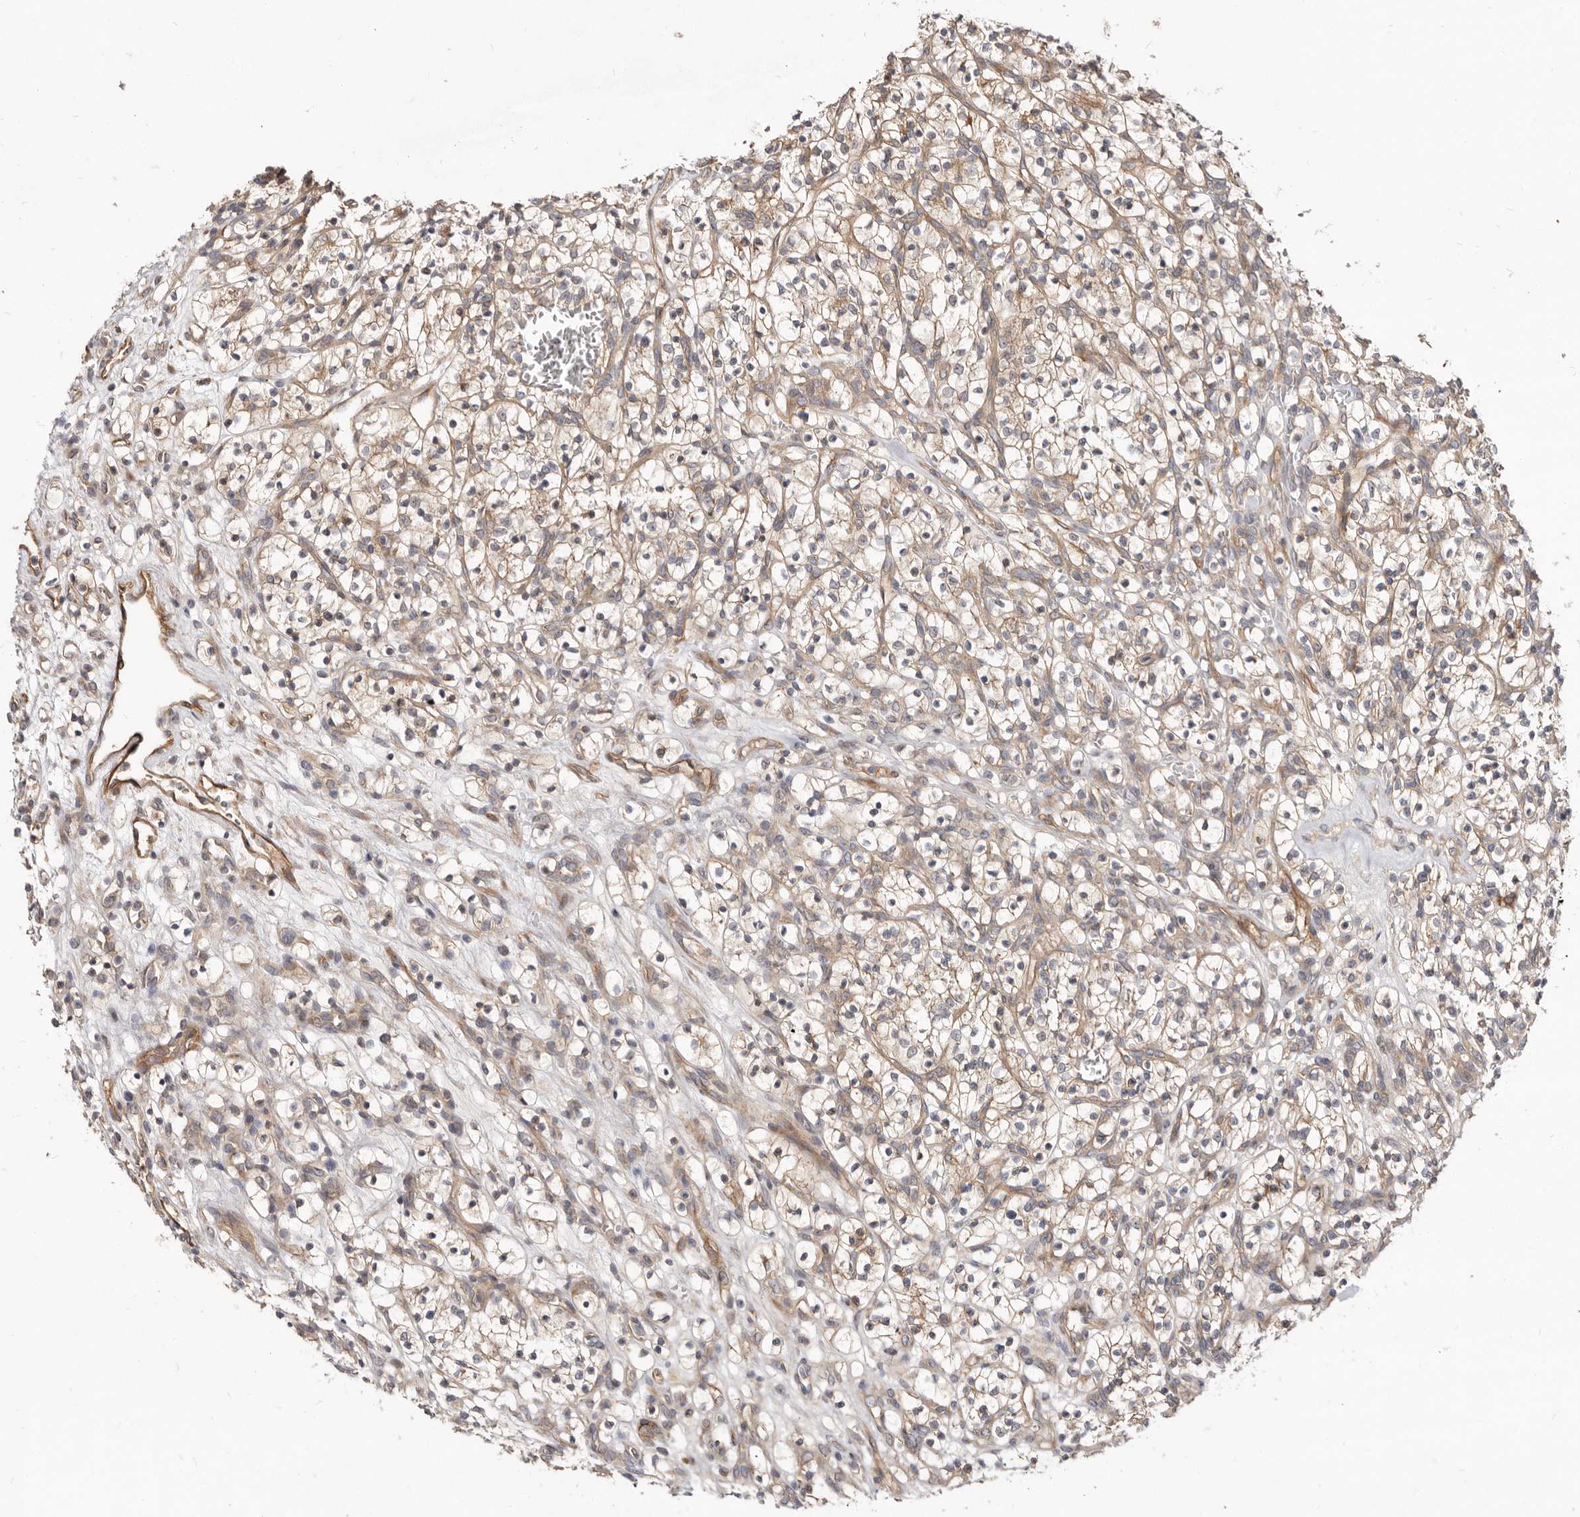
{"staining": {"intensity": "weak", "quantity": ">75%", "location": "cytoplasmic/membranous"}, "tissue": "renal cancer", "cell_type": "Tumor cells", "image_type": "cancer", "snomed": [{"axis": "morphology", "description": "Adenocarcinoma, NOS"}, {"axis": "topography", "description": "Kidney"}], "caption": "There is low levels of weak cytoplasmic/membranous staining in tumor cells of adenocarcinoma (renal), as demonstrated by immunohistochemical staining (brown color).", "gene": "GPATCH4", "patient": {"sex": "female", "age": 57}}